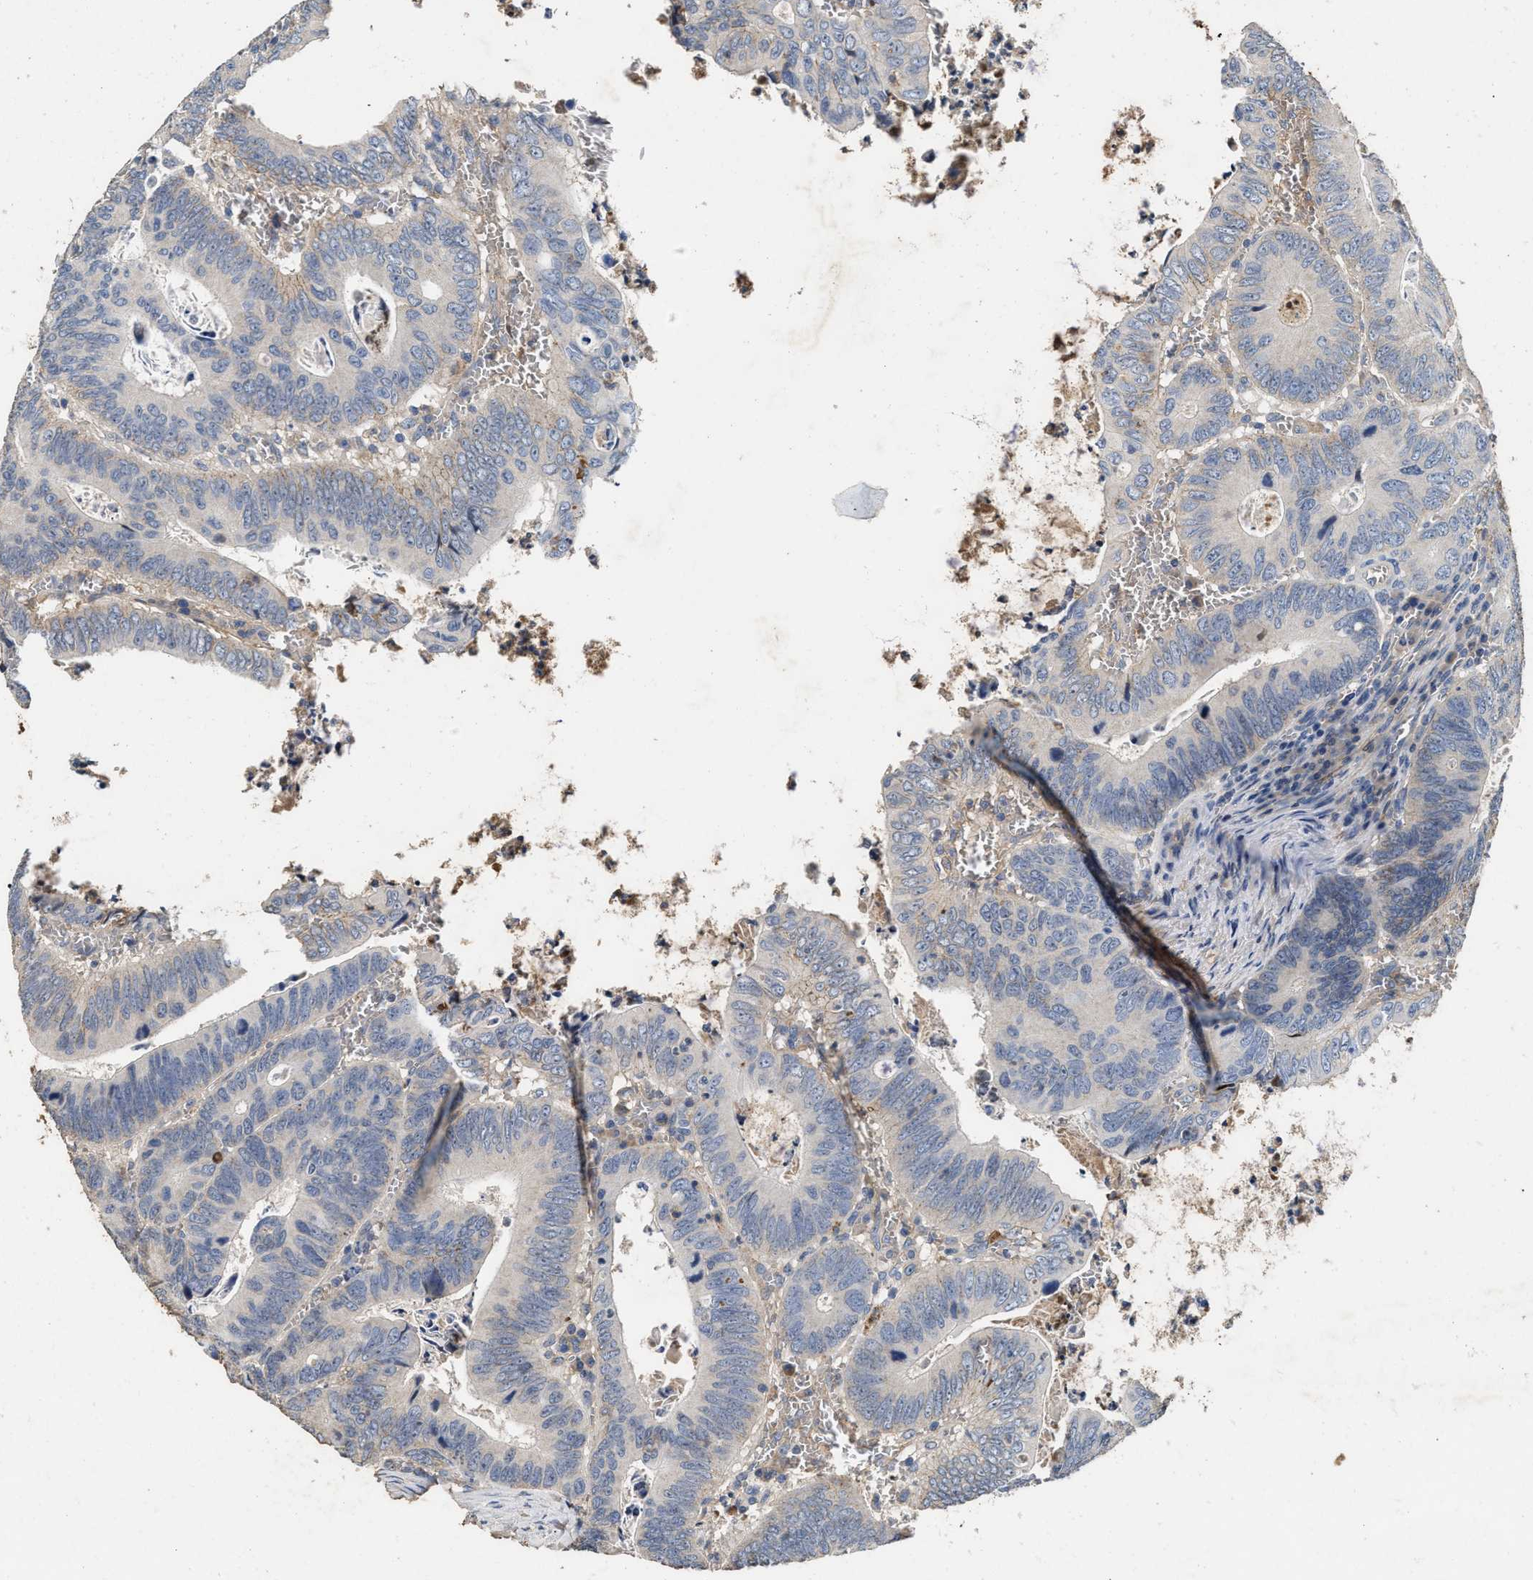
{"staining": {"intensity": "weak", "quantity": "<25%", "location": "cytoplasmic/membranous"}, "tissue": "colorectal cancer", "cell_type": "Tumor cells", "image_type": "cancer", "snomed": [{"axis": "morphology", "description": "Inflammation, NOS"}, {"axis": "morphology", "description": "Adenocarcinoma, NOS"}, {"axis": "topography", "description": "Colon"}], "caption": "Immunohistochemistry (IHC) of human colorectal cancer shows no staining in tumor cells. The staining was performed using DAB to visualize the protein expression in brown, while the nuclei were stained in blue with hematoxylin (Magnification: 20x).", "gene": "C3", "patient": {"sex": "male", "age": 72}}